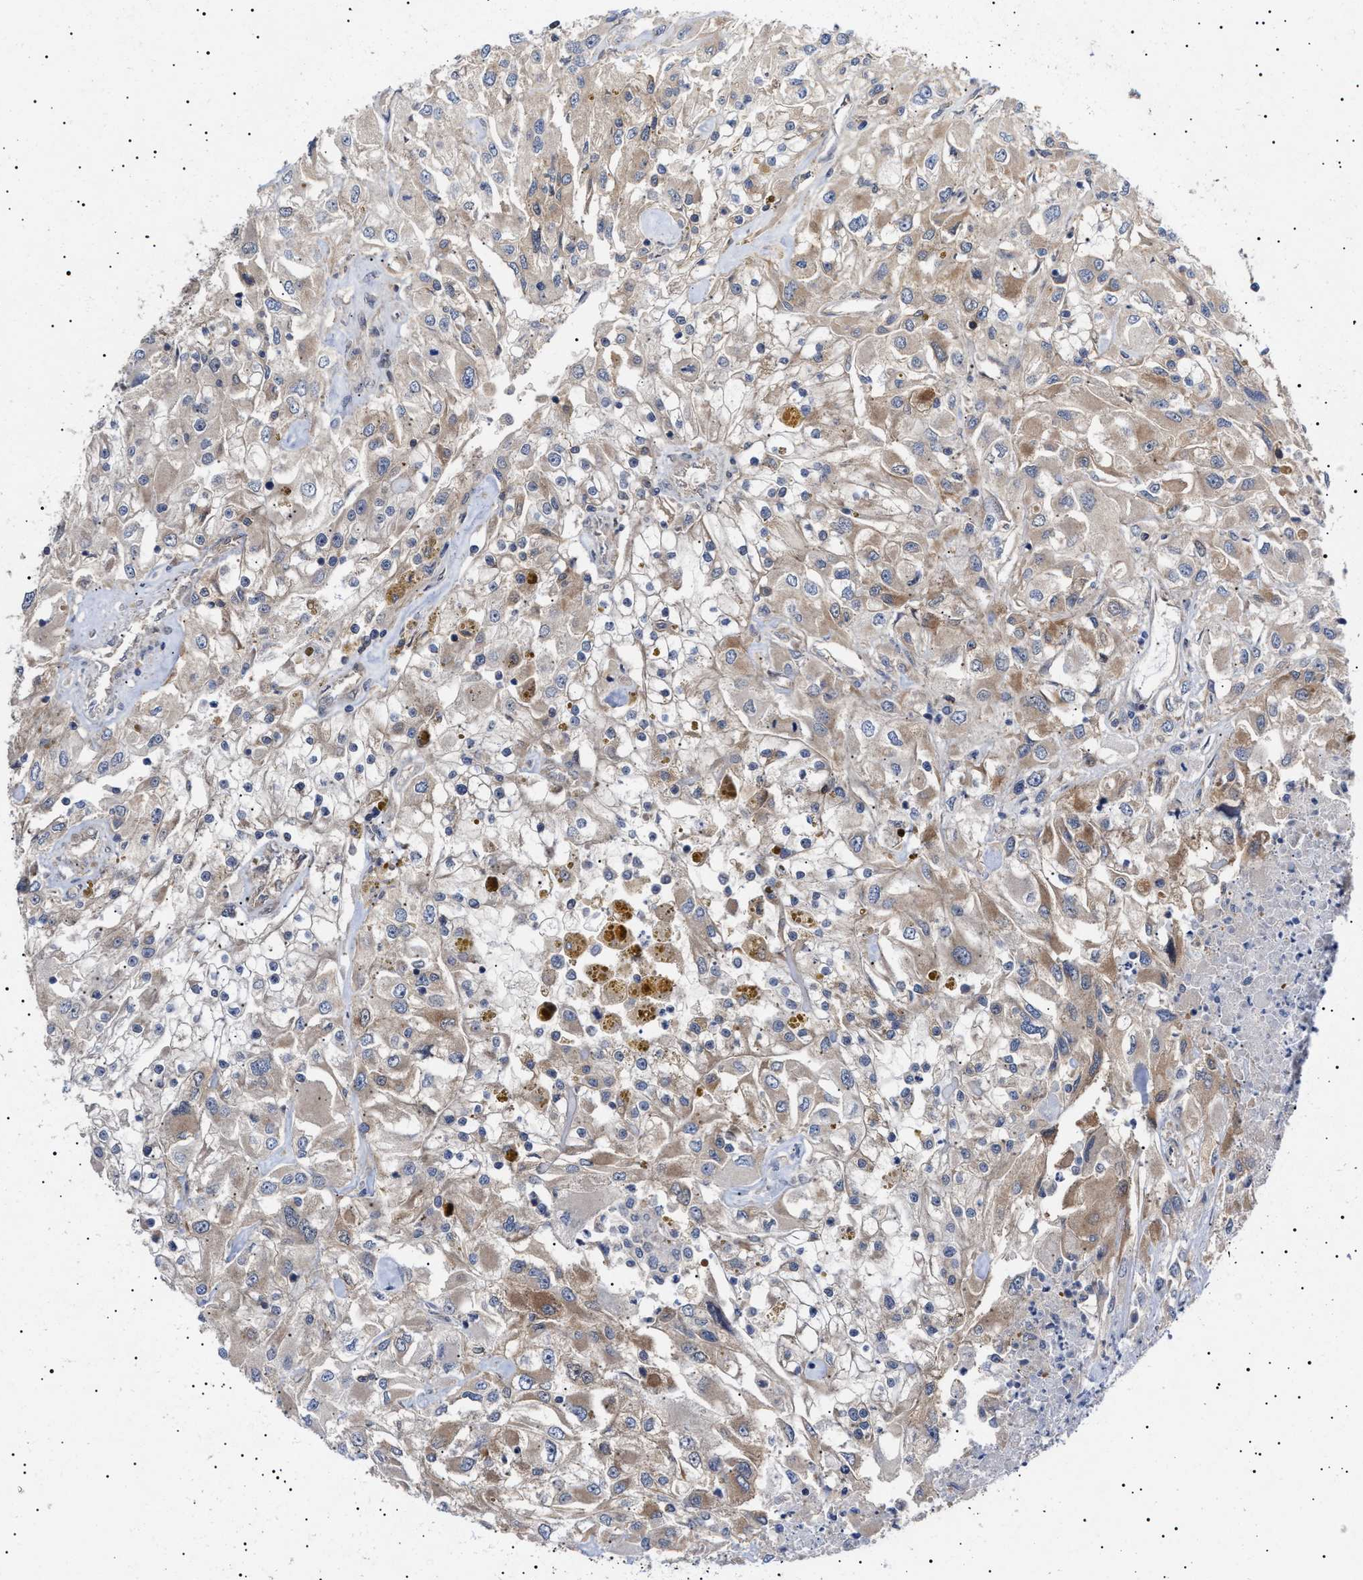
{"staining": {"intensity": "weak", "quantity": "25%-75%", "location": "cytoplasmic/membranous"}, "tissue": "renal cancer", "cell_type": "Tumor cells", "image_type": "cancer", "snomed": [{"axis": "morphology", "description": "Adenocarcinoma, NOS"}, {"axis": "topography", "description": "Kidney"}], "caption": "IHC image of human renal adenocarcinoma stained for a protein (brown), which reveals low levels of weak cytoplasmic/membranous positivity in about 25%-75% of tumor cells.", "gene": "NPLOC4", "patient": {"sex": "female", "age": 52}}